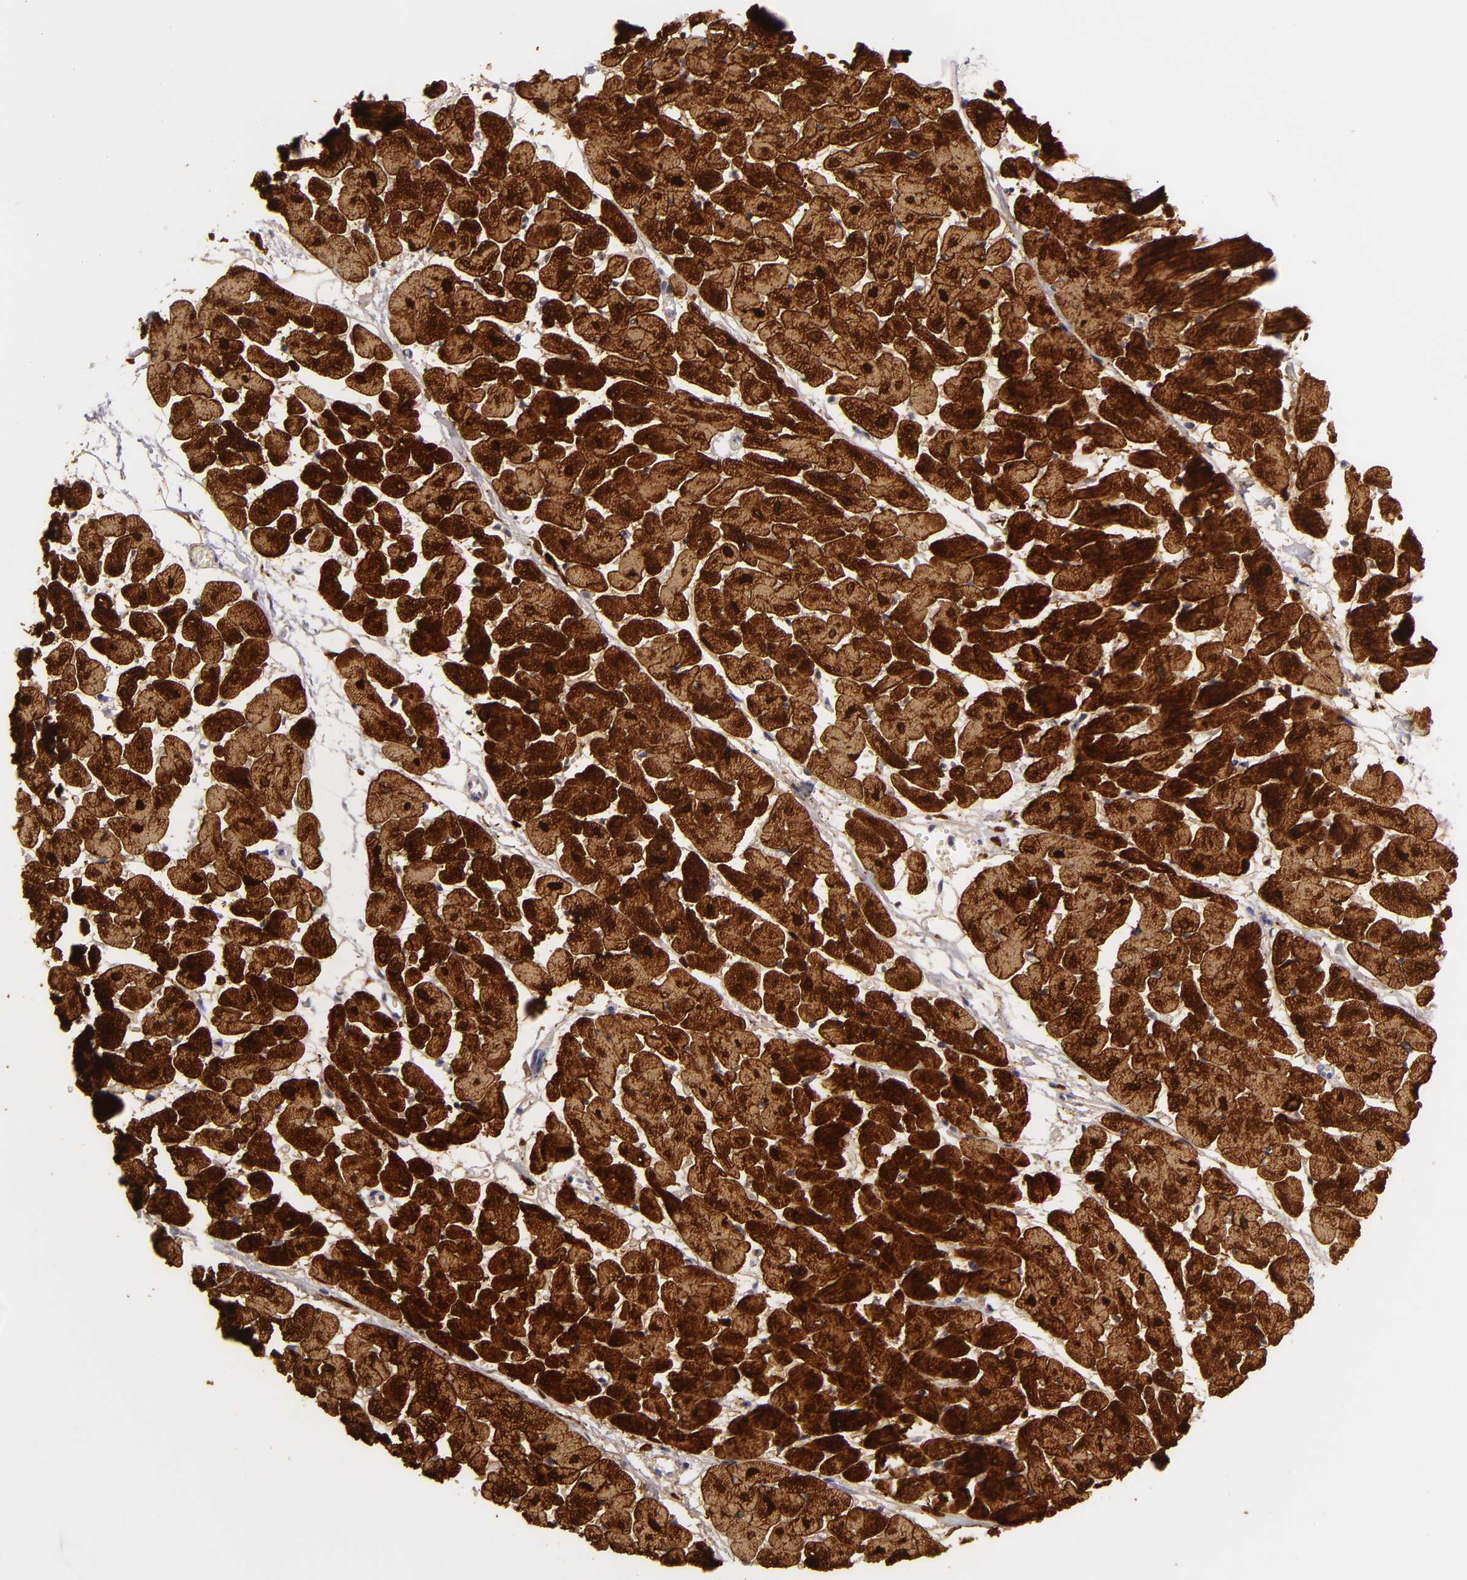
{"staining": {"intensity": "strong", "quantity": ">75%", "location": "cytoplasmic/membranous"}, "tissue": "heart muscle", "cell_type": "Cardiomyocytes", "image_type": "normal", "snomed": [{"axis": "morphology", "description": "Normal tissue, NOS"}, {"axis": "topography", "description": "Heart"}], "caption": "Heart muscle stained with DAB immunohistochemistry exhibits high levels of strong cytoplasmic/membranous expression in approximately >75% of cardiomyocytes.", "gene": "TNNC1", "patient": {"sex": "female", "age": 19}}